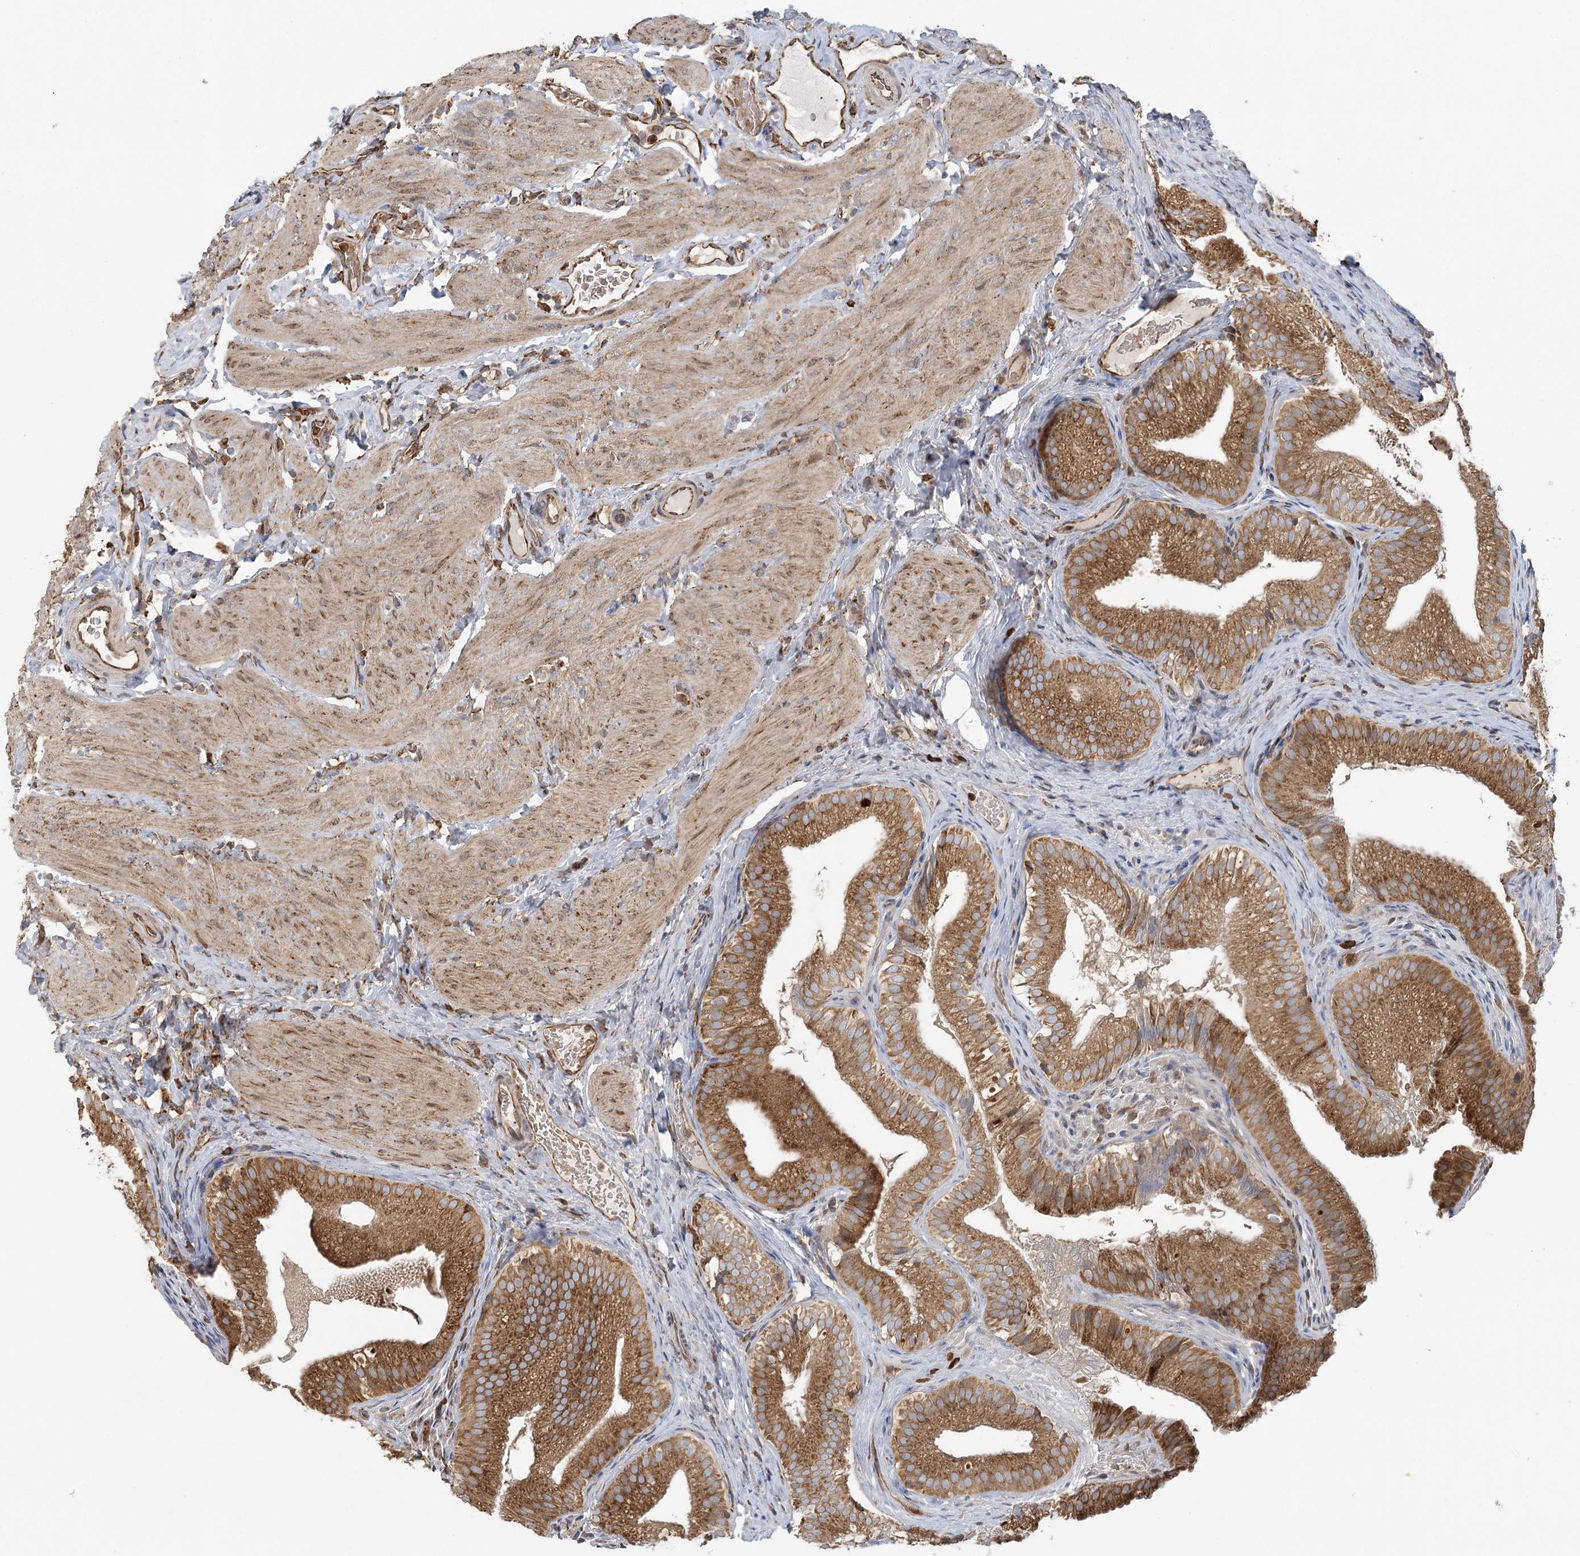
{"staining": {"intensity": "strong", "quantity": ">75%", "location": "cytoplasmic/membranous"}, "tissue": "gallbladder", "cell_type": "Glandular cells", "image_type": "normal", "snomed": [{"axis": "morphology", "description": "Normal tissue, NOS"}, {"axis": "topography", "description": "Gallbladder"}], "caption": "Immunohistochemical staining of unremarkable gallbladder displays strong cytoplasmic/membranous protein positivity in about >75% of glandular cells. (DAB IHC, brown staining for protein, blue staining for nuclei).", "gene": "ACAP2", "patient": {"sex": "female", "age": 30}}